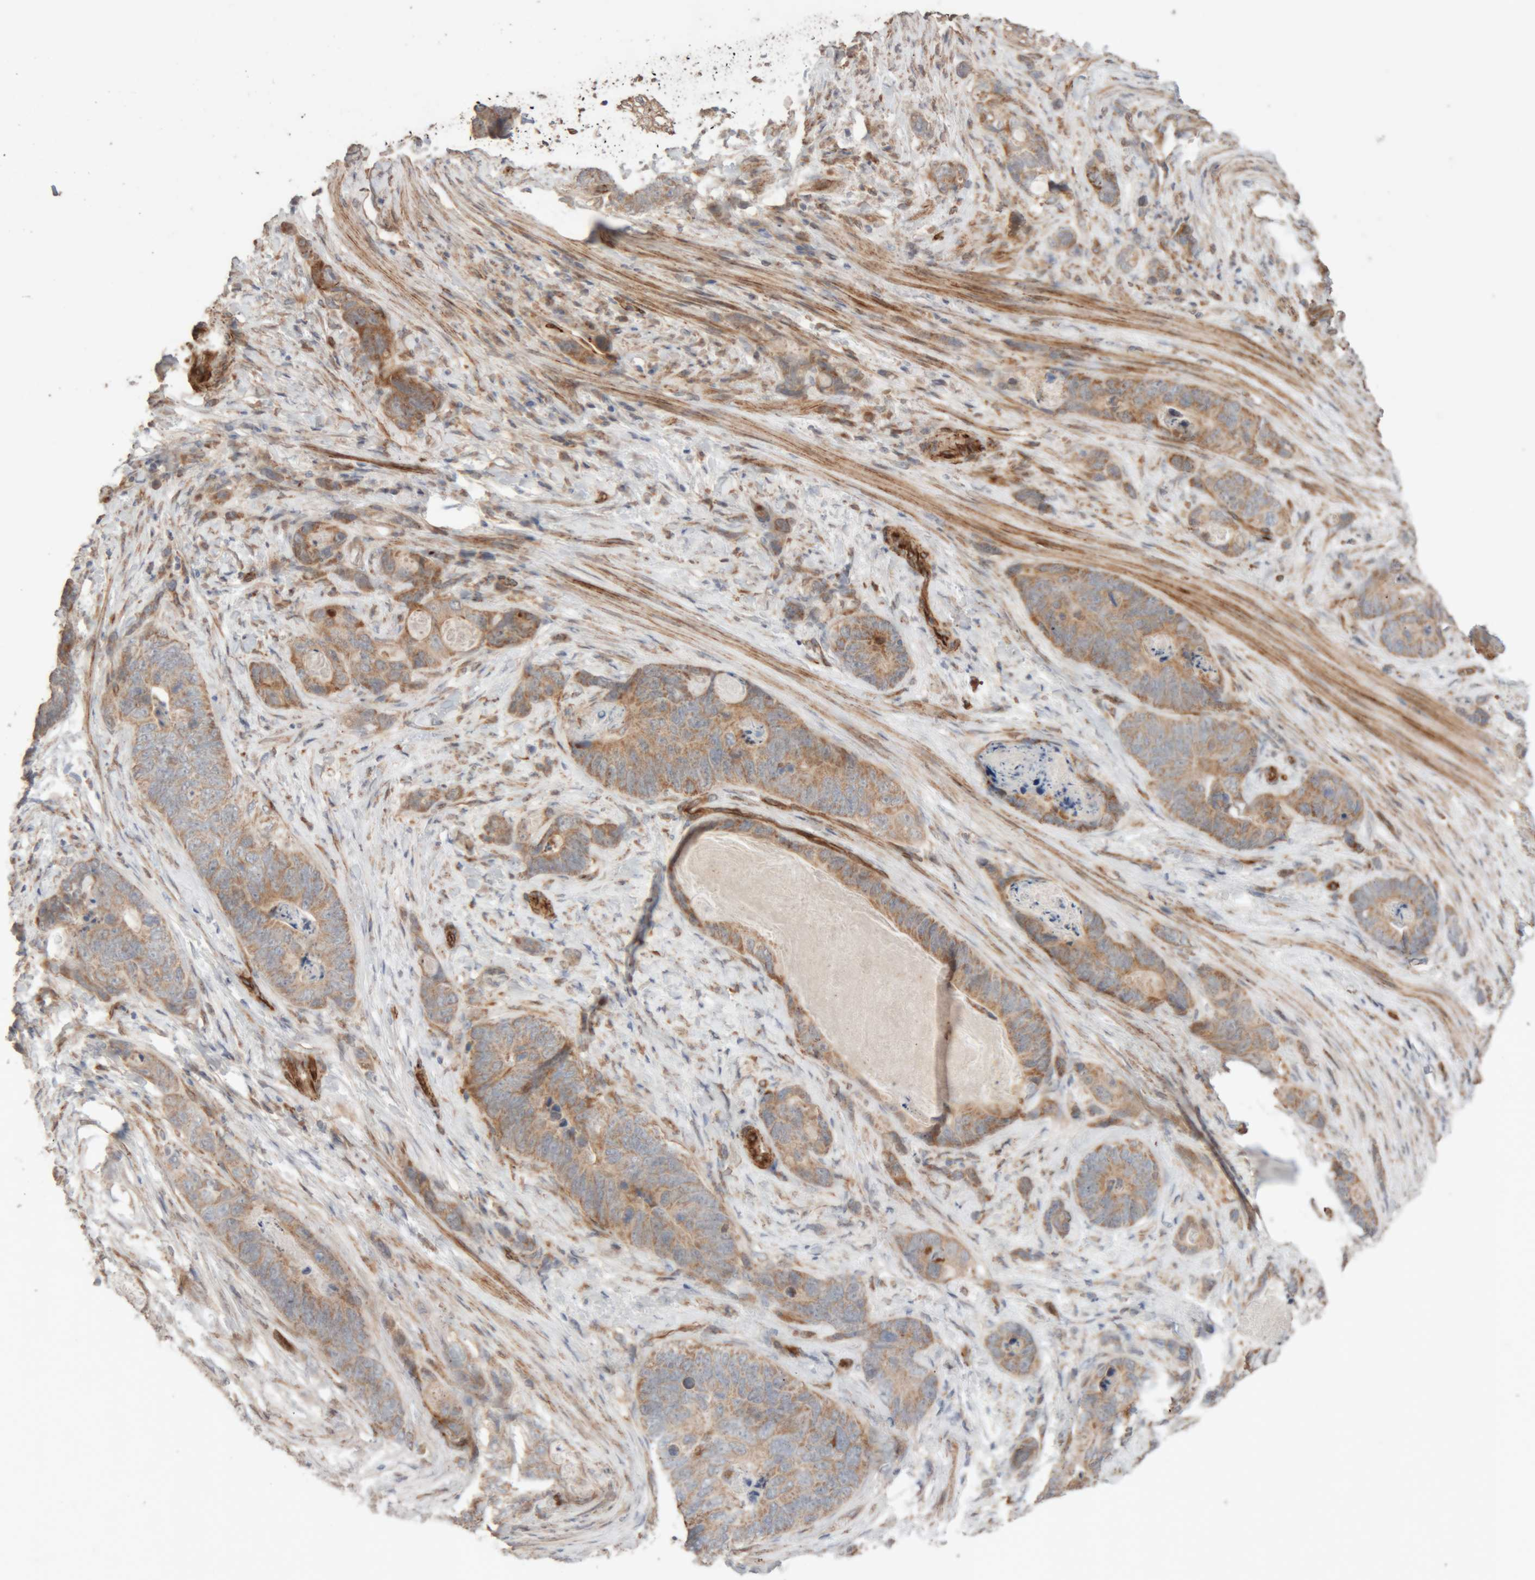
{"staining": {"intensity": "moderate", "quantity": ">75%", "location": "cytoplasmic/membranous"}, "tissue": "stomach cancer", "cell_type": "Tumor cells", "image_type": "cancer", "snomed": [{"axis": "morphology", "description": "Normal tissue, NOS"}, {"axis": "morphology", "description": "Adenocarcinoma, NOS"}, {"axis": "topography", "description": "Stomach"}], "caption": "An immunohistochemistry histopathology image of tumor tissue is shown. Protein staining in brown shows moderate cytoplasmic/membranous positivity in stomach cancer (adenocarcinoma) within tumor cells. (brown staining indicates protein expression, while blue staining denotes nuclei).", "gene": "RAB32", "patient": {"sex": "female", "age": 89}}